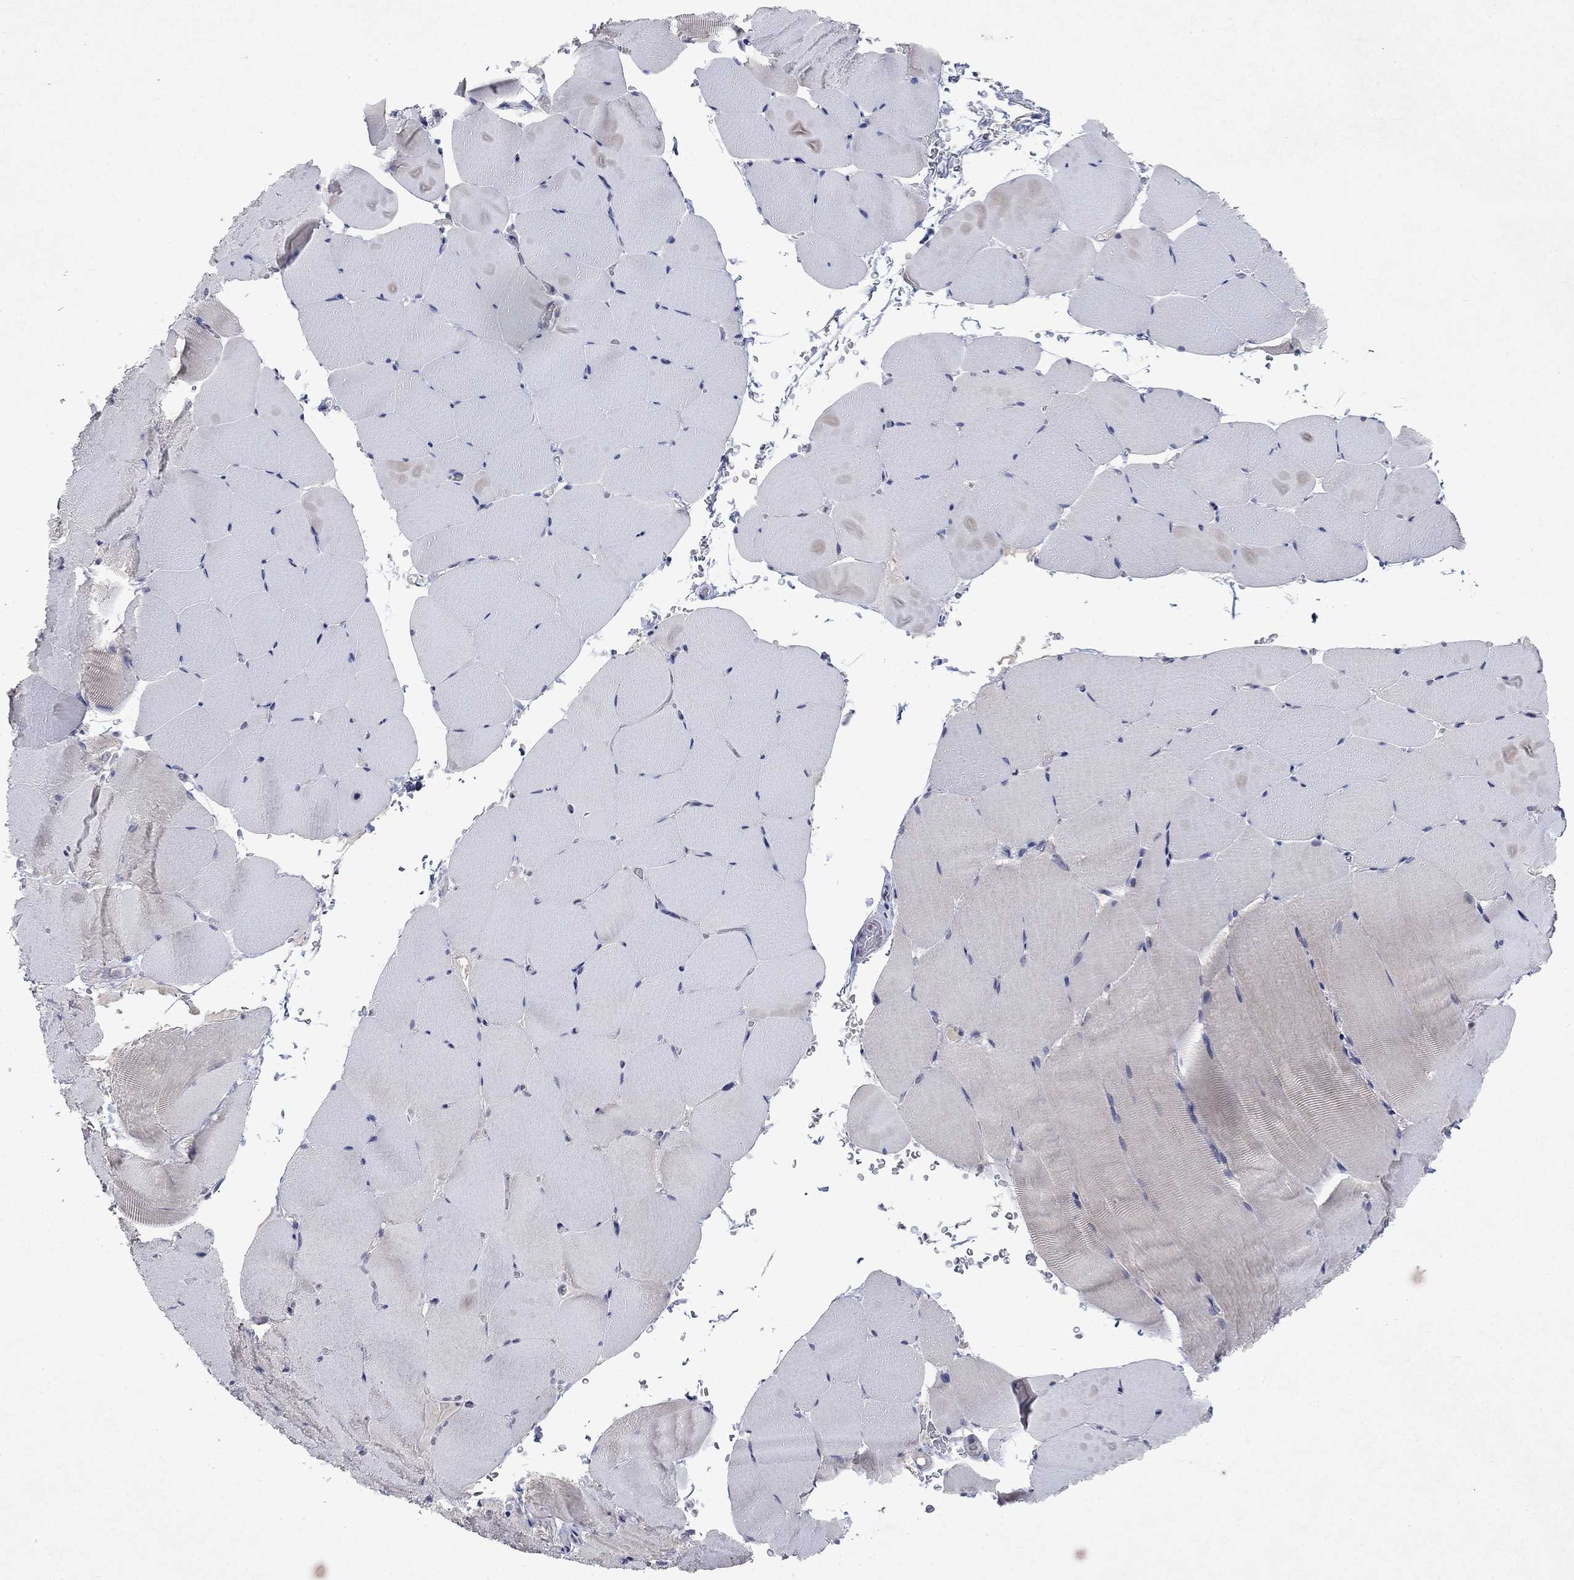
{"staining": {"intensity": "negative", "quantity": "none", "location": "none"}, "tissue": "skeletal muscle", "cell_type": "Myocytes", "image_type": "normal", "snomed": [{"axis": "morphology", "description": "Normal tissue, NOS"}, {"axis": "topography", "description": "Skeletal muscle"}], "caption": "A micrograph of skeletal muscle stained for a protein shows no brown staining in myocytes.", "gene": "TMEM97", "patient": {"sex": "female", "age": 37}}